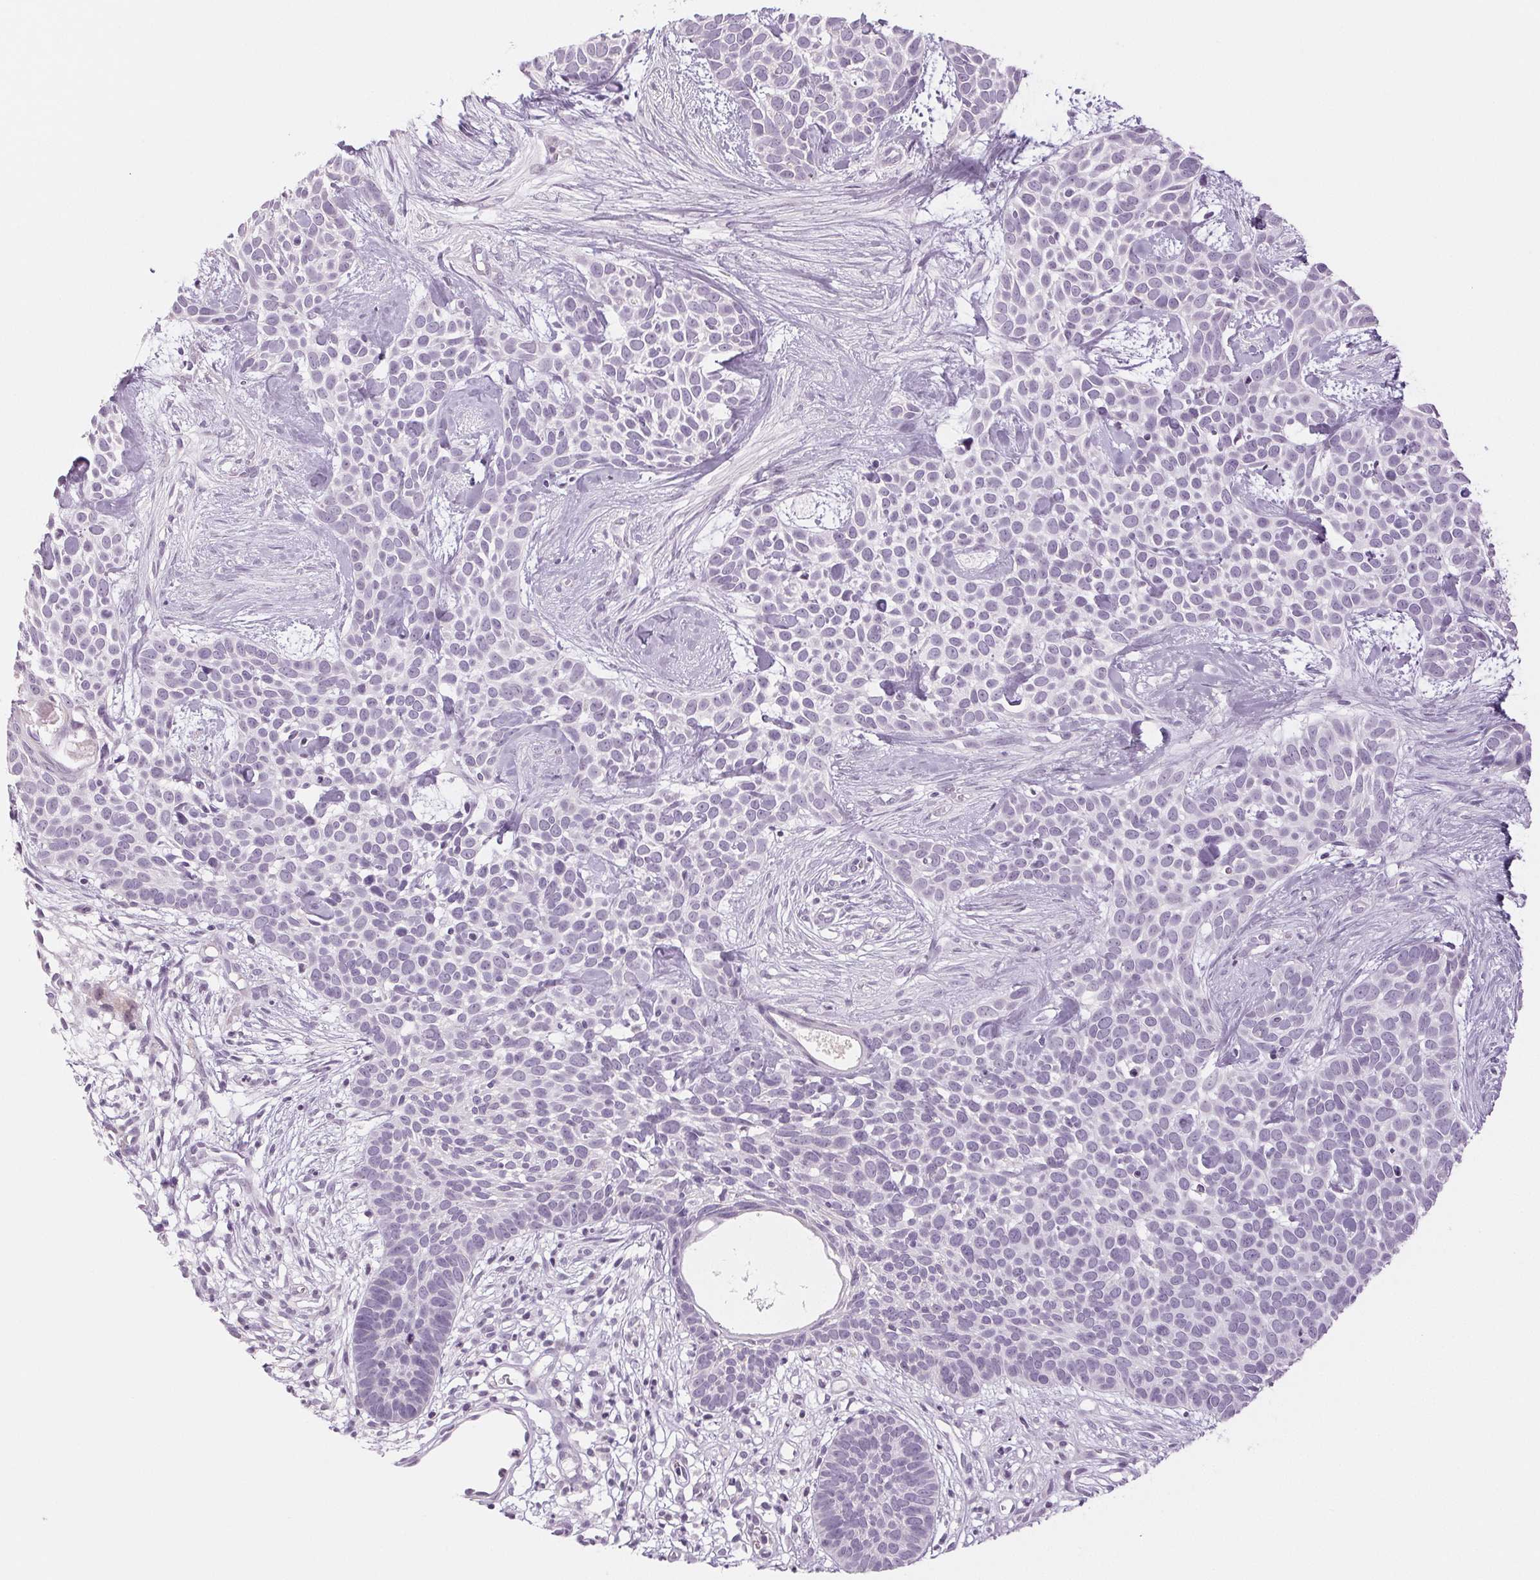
{"staining": {"intensity": "negative", "quantity": "none", "location": "none"}, "tissue": "skin cancer", "cell_type": "Tumor cells", "image_type": "cancer", "snomed": [{"axis": "morphology", "description": "Basal cell carcinoma"}, {"axis": "topography", "description": "Skin"}], "caption": "IHC of human skin basal cell carcinoma reveals no positivity in tumor cells.", "gene": "EHHADH", "patient": {"sex": "male", "age": 69}}